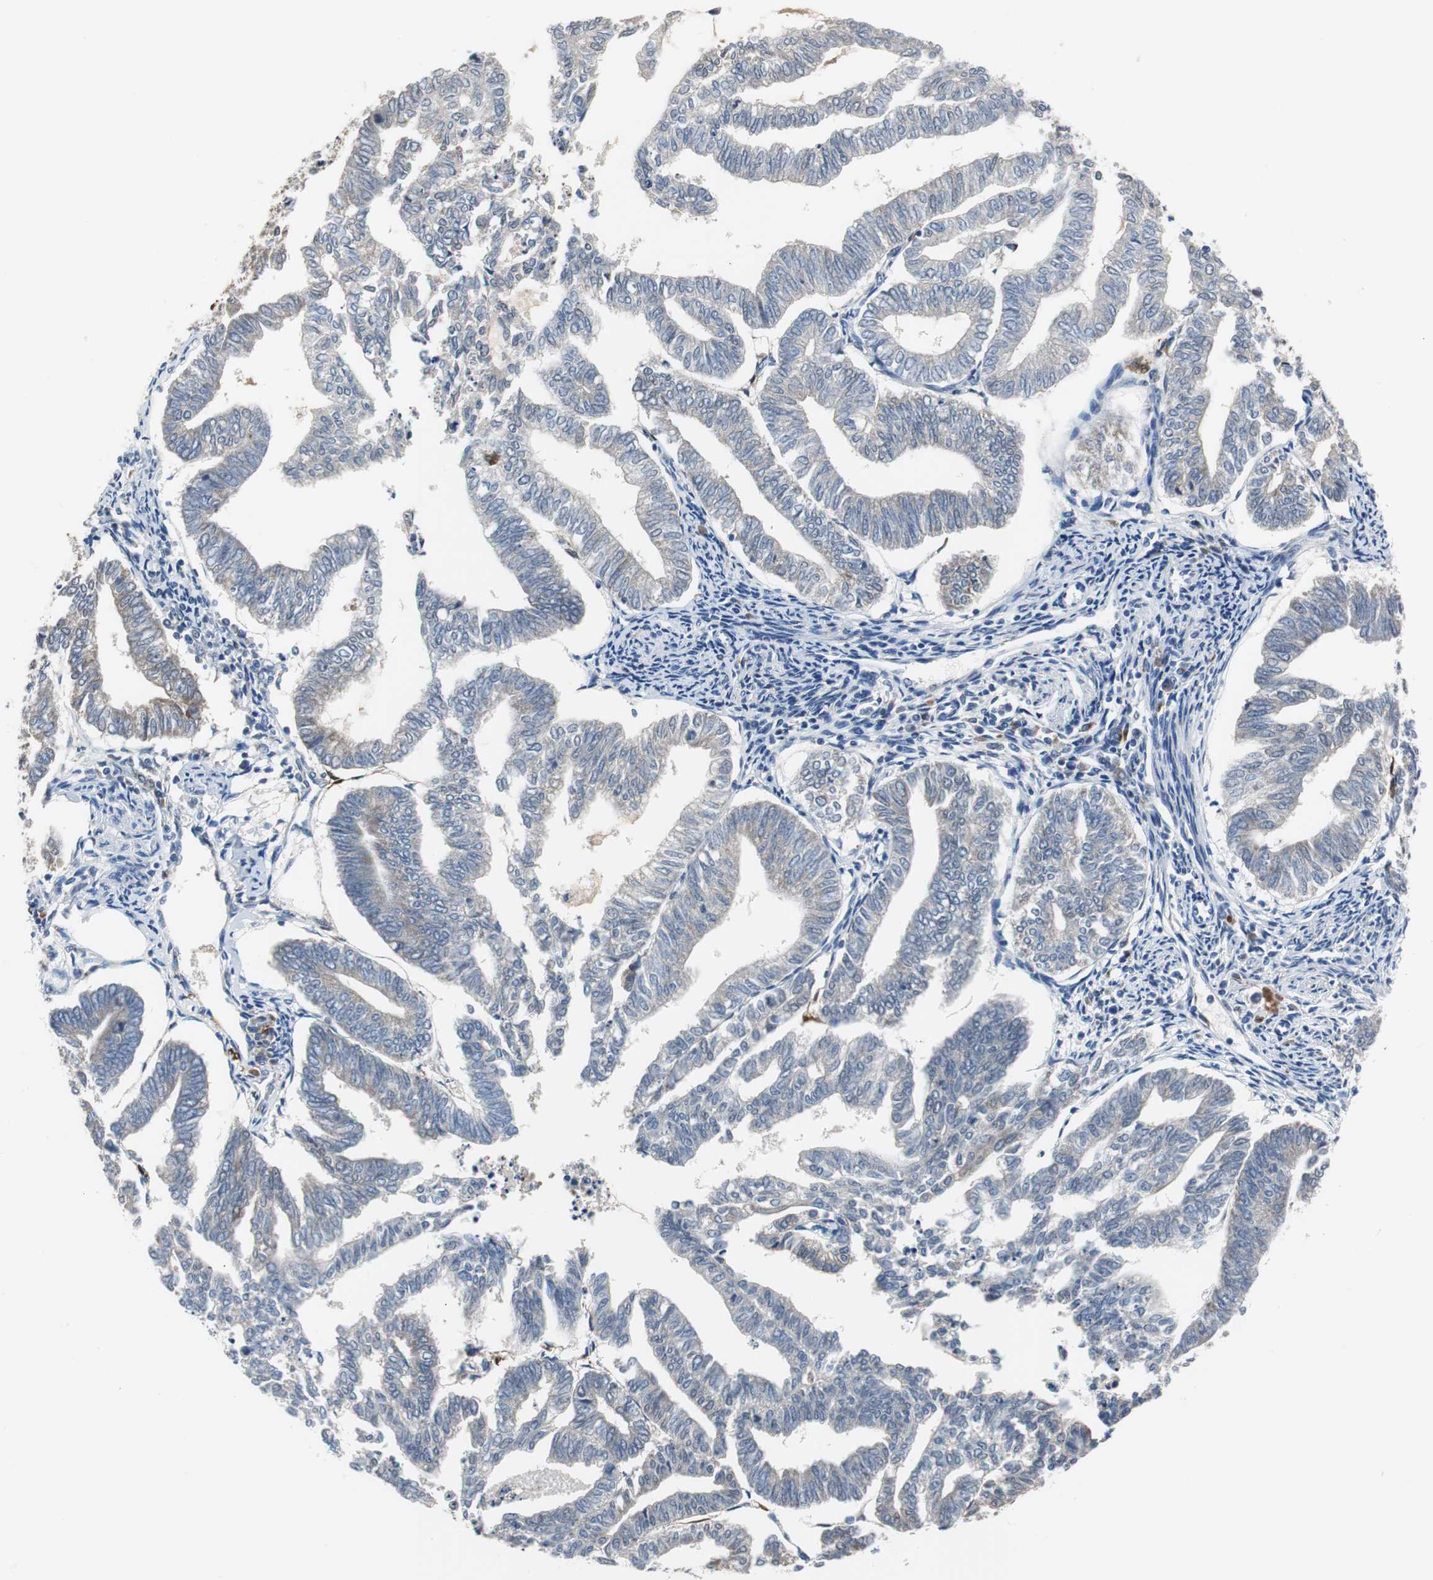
{"staining": {"intensity": "weak", "quantity": "25%-75%", "location": "cytoplasmic/membranous"}, "tissue": "endometrial cancer", "cell_type": "Tumor cells", "image_type": "cancer", "snomed": [{"axis": "morphology", "description": "Adenocarcinoma, NOS"}, {"axis": "topography", "description": "Endometrium"}], "caption": "Brown immunohistochemical staining in endometrial adenocarcinoma reveals weak cytoplasmic/membranous expression in about 25%-75% of tumor cells.", "gene": "CALB2", "patient": {"sex": "female", "age": 79}}